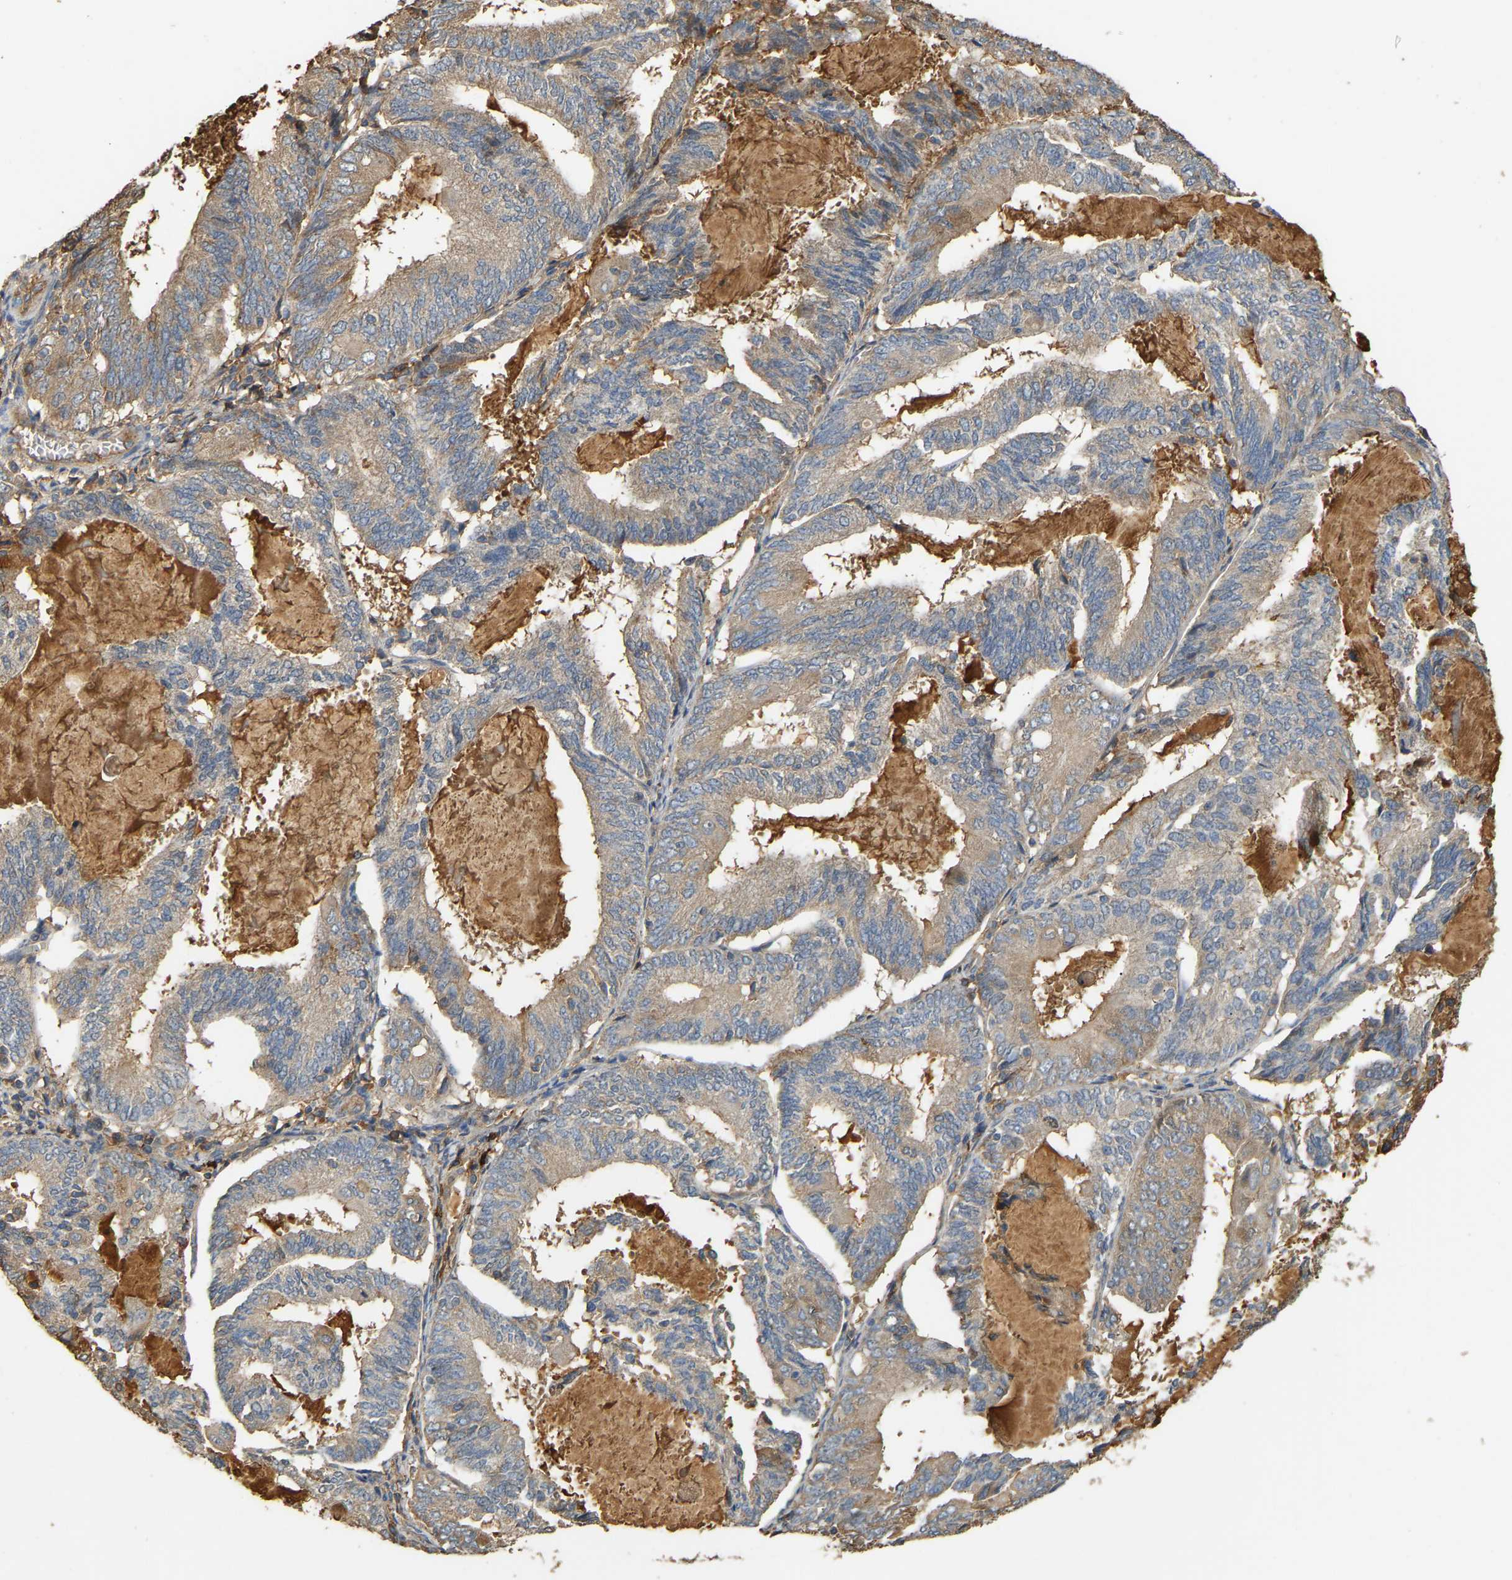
{"staining": {"intensity": "weak", "quantity": "25%-75%", "location": "cytoplasmic/membranous"}, "tissue": "endometrial cancer", "cell_type": "Tumor cells", "image_type": "cancer", "snomed": [{"axis": "morphology", "description": "Adenocarcinoma, NOS"}, {"axis": "topography", "description": "Endometrium"}], "caption": "Adenocarcinoma (endometrial) stained with a brown dye demonstrates weak cytoplasmic/membranous positive expression in approximately 25%-75% of tumor cells.", "gene": "TMEM268", "patient": {"sex": "female", "age": 81}}